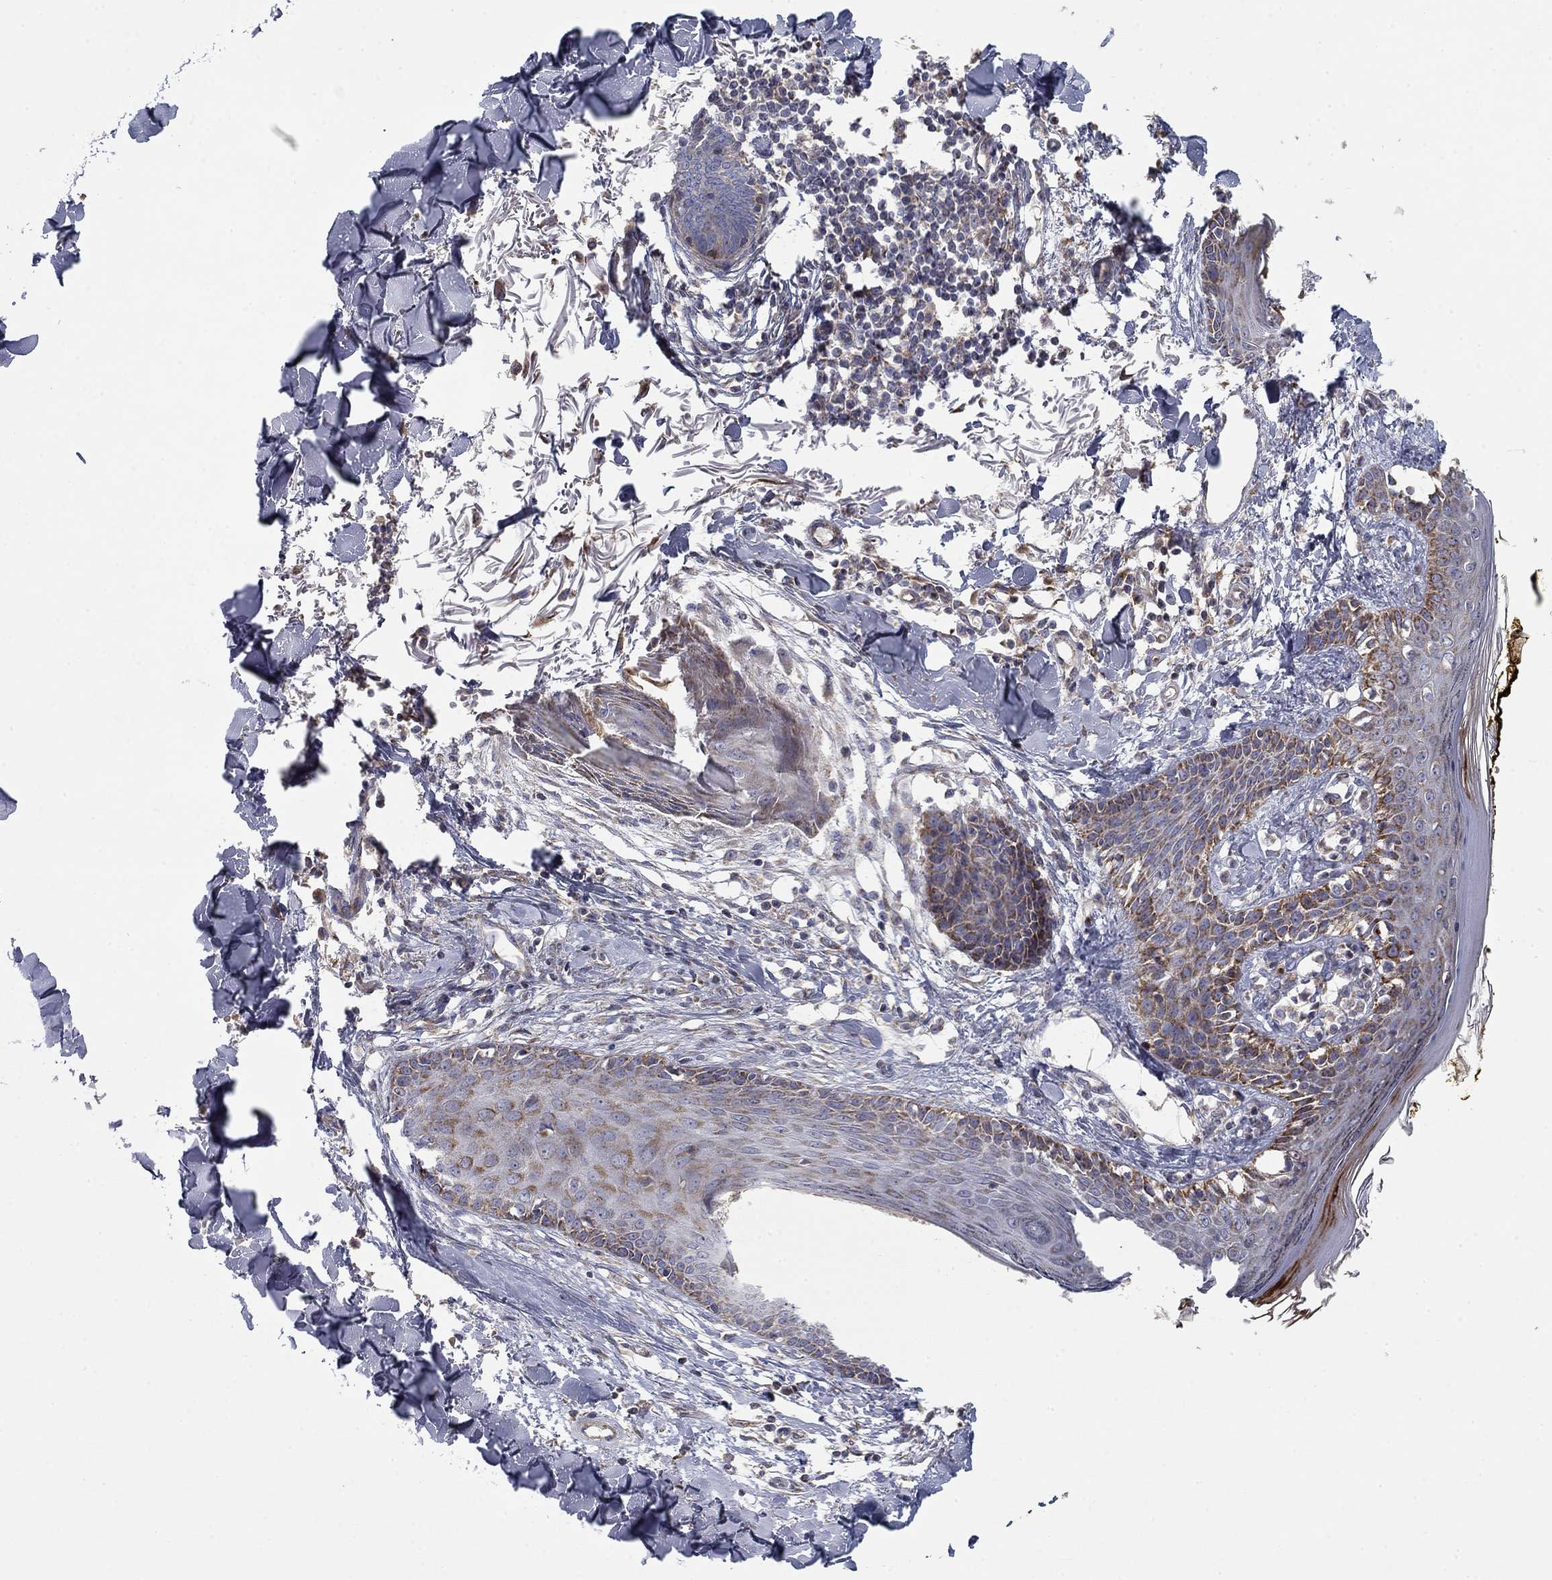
{"staining": {"intensity": "negative", "quantity": "none", "location": "none"}, "tissue": "skin", "cell_type": "Fibroblasts", "image_type": "normal", "snomed": [{"axis": "morphology", "description": "Normal tissue, NOS"}, {"axis": "topography", "description": "Skin"}], "caption": "IHC of benign skin shows no positivity in fibroblasts.", "gene": "MMAA", "patient": {"sex": "male", "age": 76}}